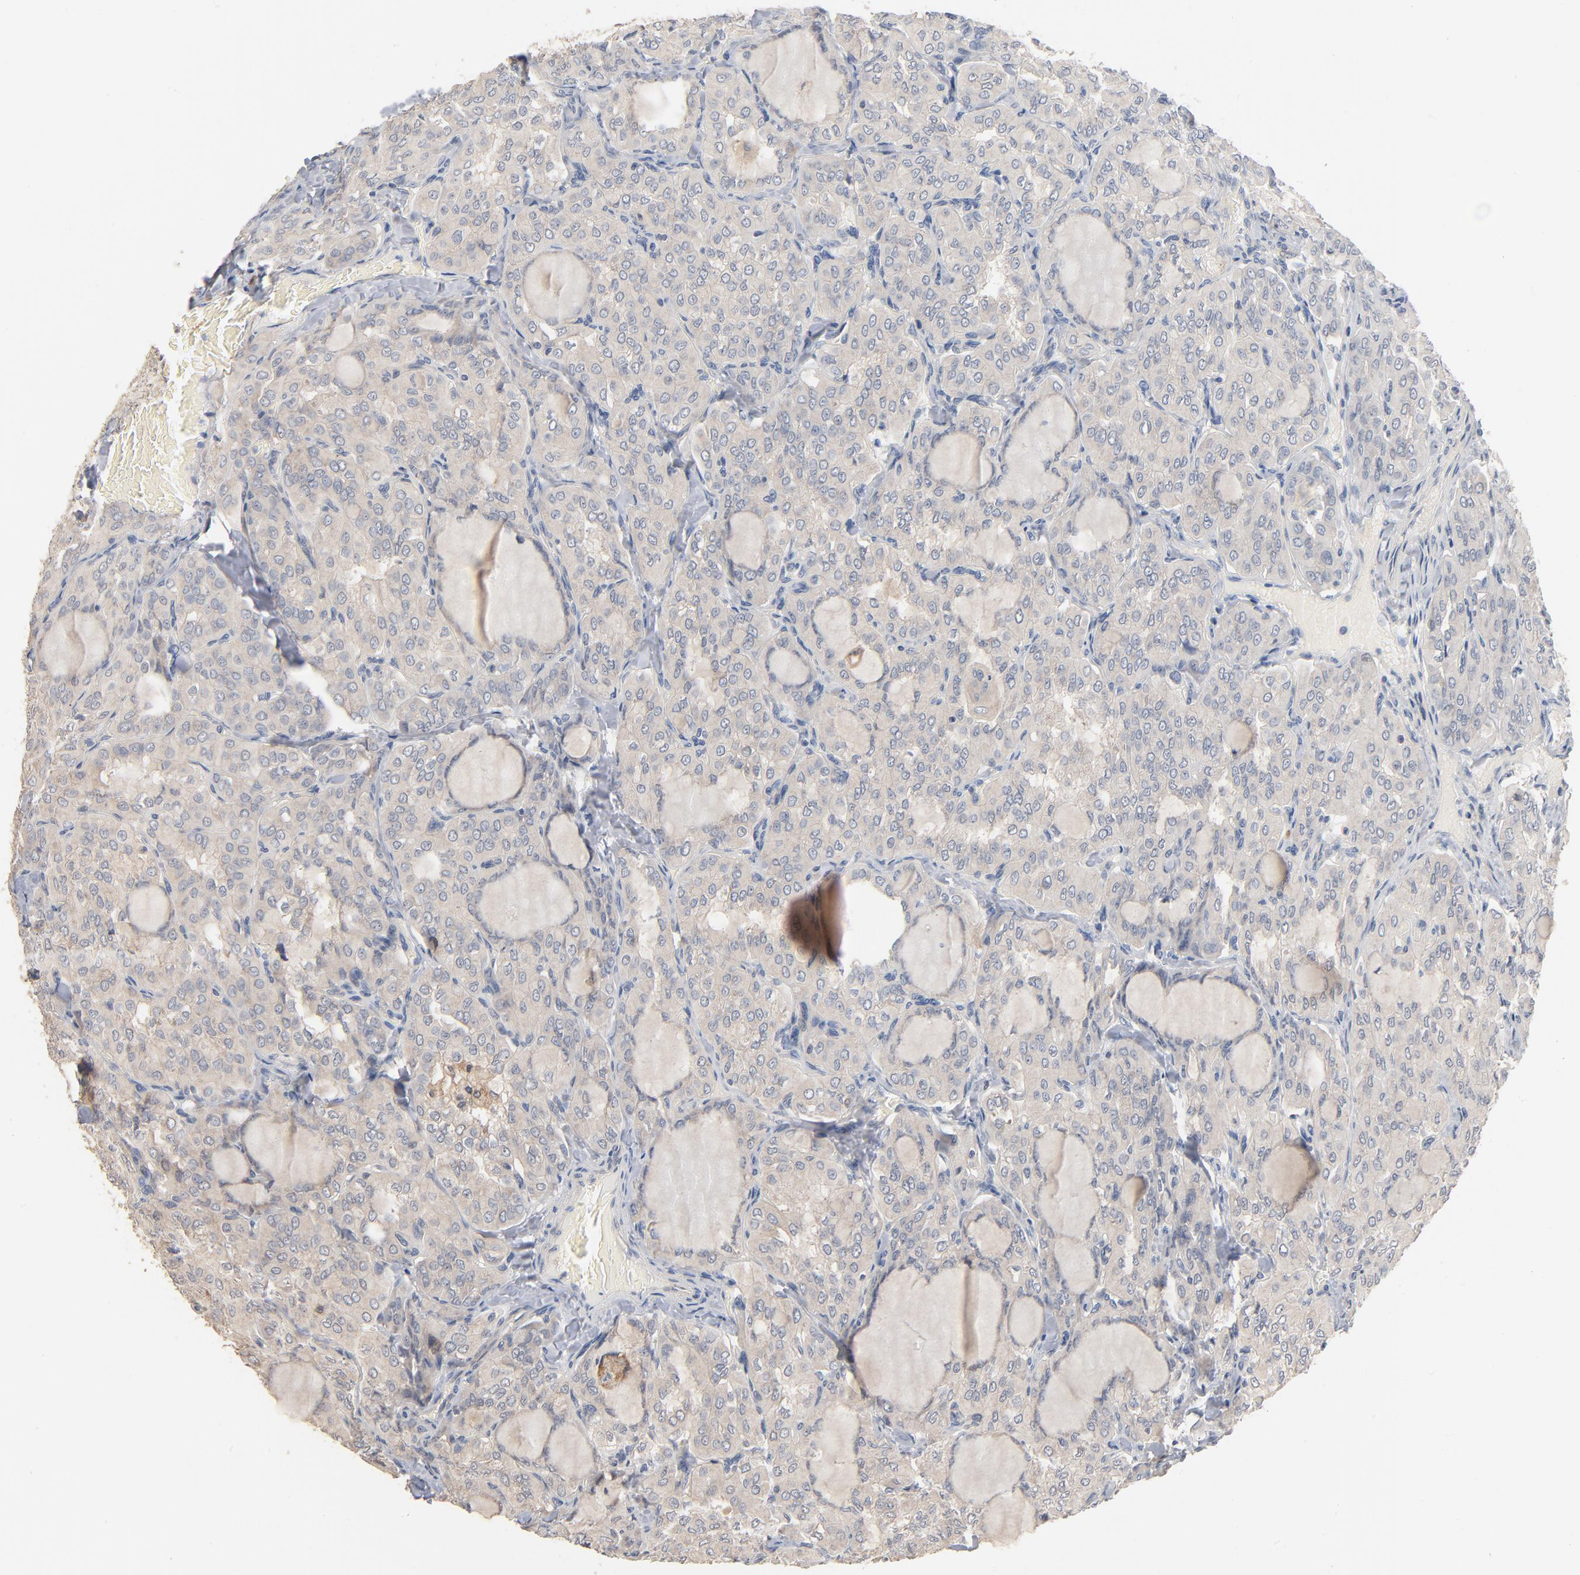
{"staining": {"intensity": "negative", "quantity": "none", "location": "none"}, "tissue": "thyroid cancer", "cell_type": "Tumor cells", "image_type": "cancer", "snomed": [{"axis": "morphology", "description": "Papillary adenocarcinoma, NOS"}, {"axis": "topography", "description": "Thyroid gland"}], "caption": "This is an immunohistochemistry (IHC) micrograph of thyroid cancer (papillary adenocarcinoma). There is no expression in tumor cells.", "gene": "ZDHHC8", "patient": {"sex": "male", "age": 20}}